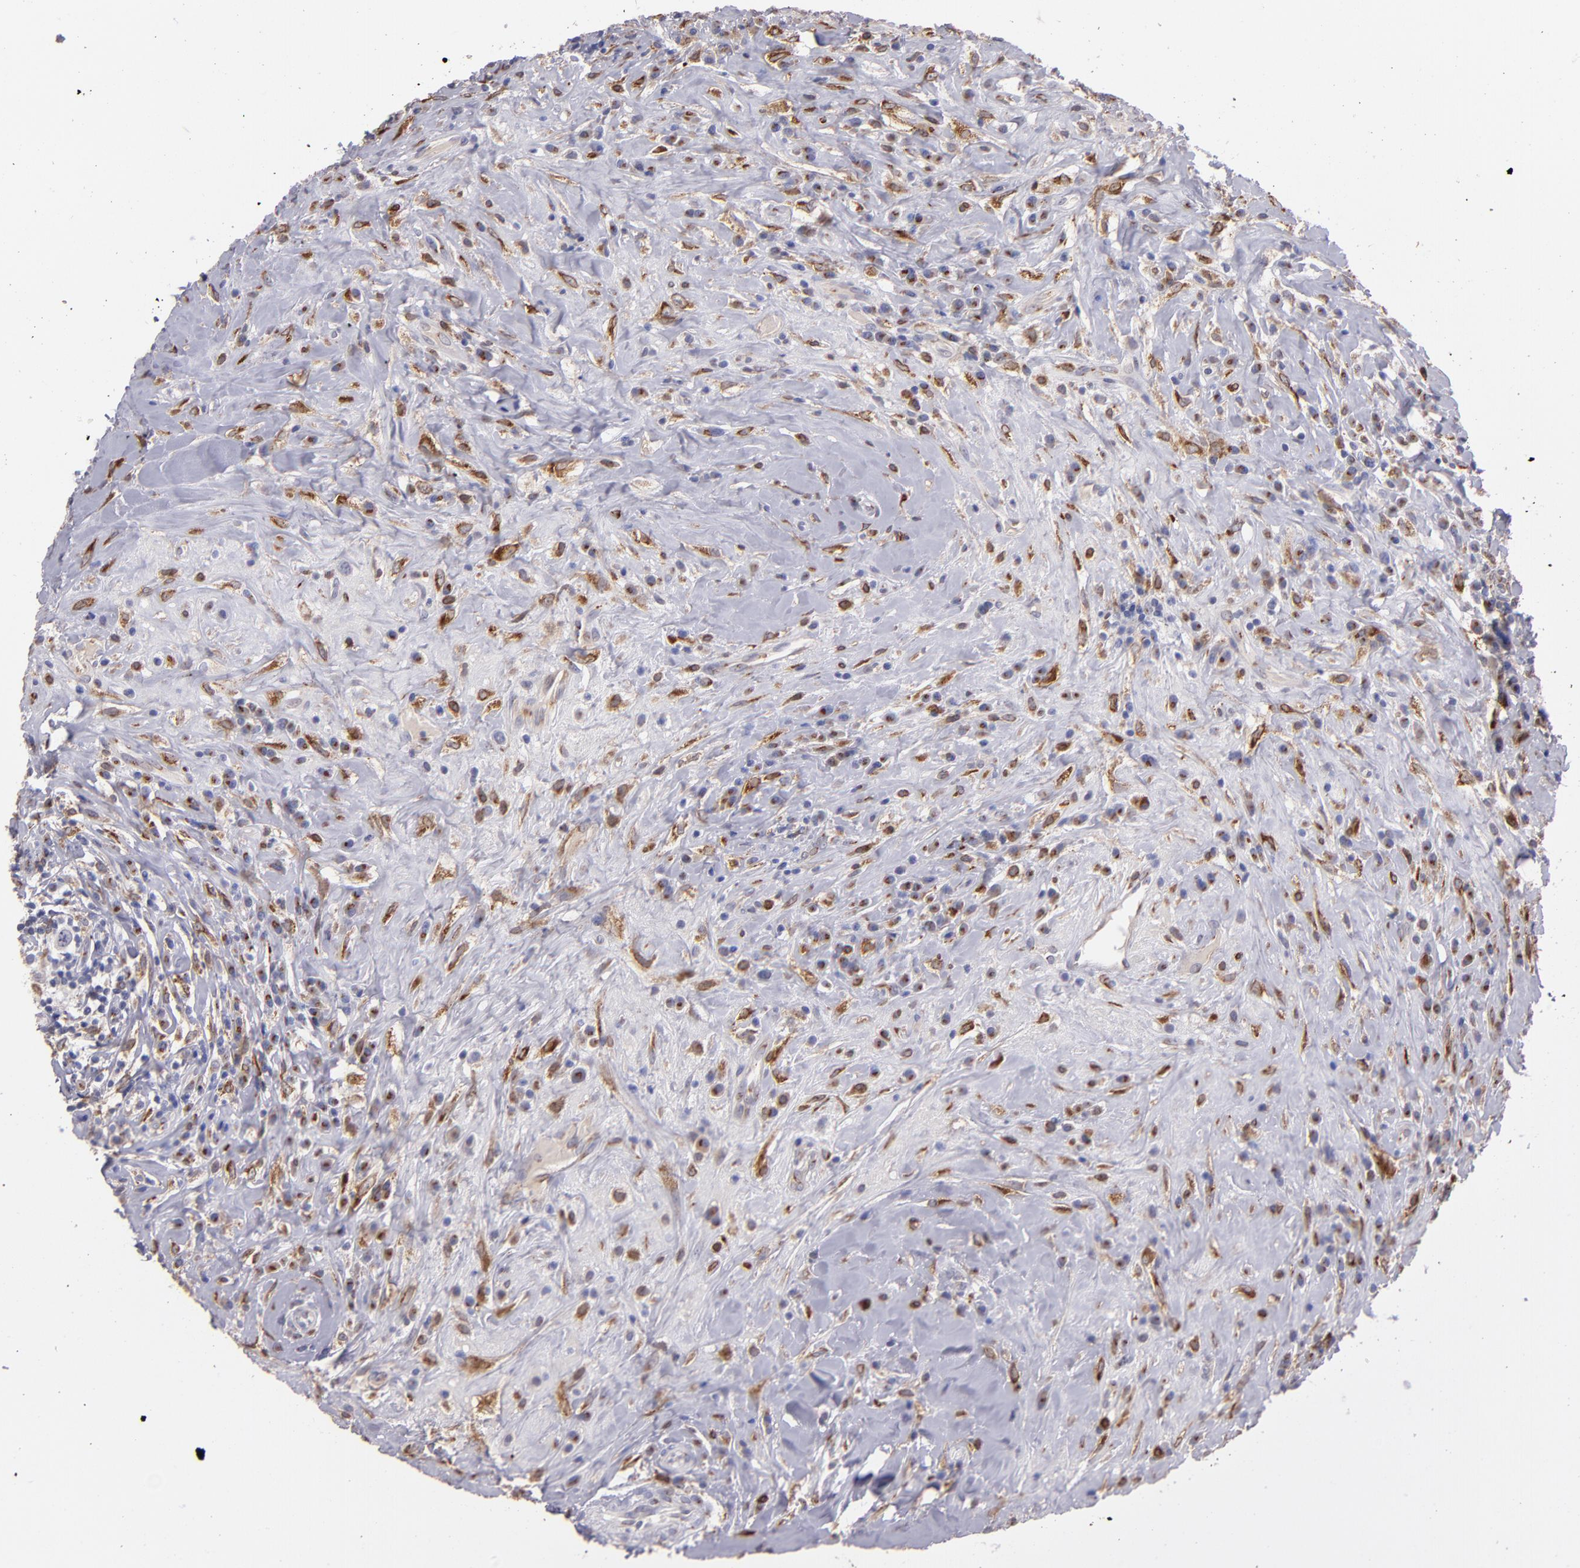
{"staining": {"intensity": "strong", "quantity": "25%-75%", "location": "cytoplasmic/membranous"}, "tissue": "lymphoma", "cell_type": "Tumor cells", "image_type": "cancer", "snomed": [{"axis": "morphology", "description": "Hodgkin's disease, NOS"}, {"axis": "topography", "description": "Lymph node"}], "caption": "A brown stain shows strong cytoplasmic/membranous staining of a protein in human Hodgkin's disease tumor cells.", "gene": "PTGS1", "patient": {"sex": "female", "age": 25}}